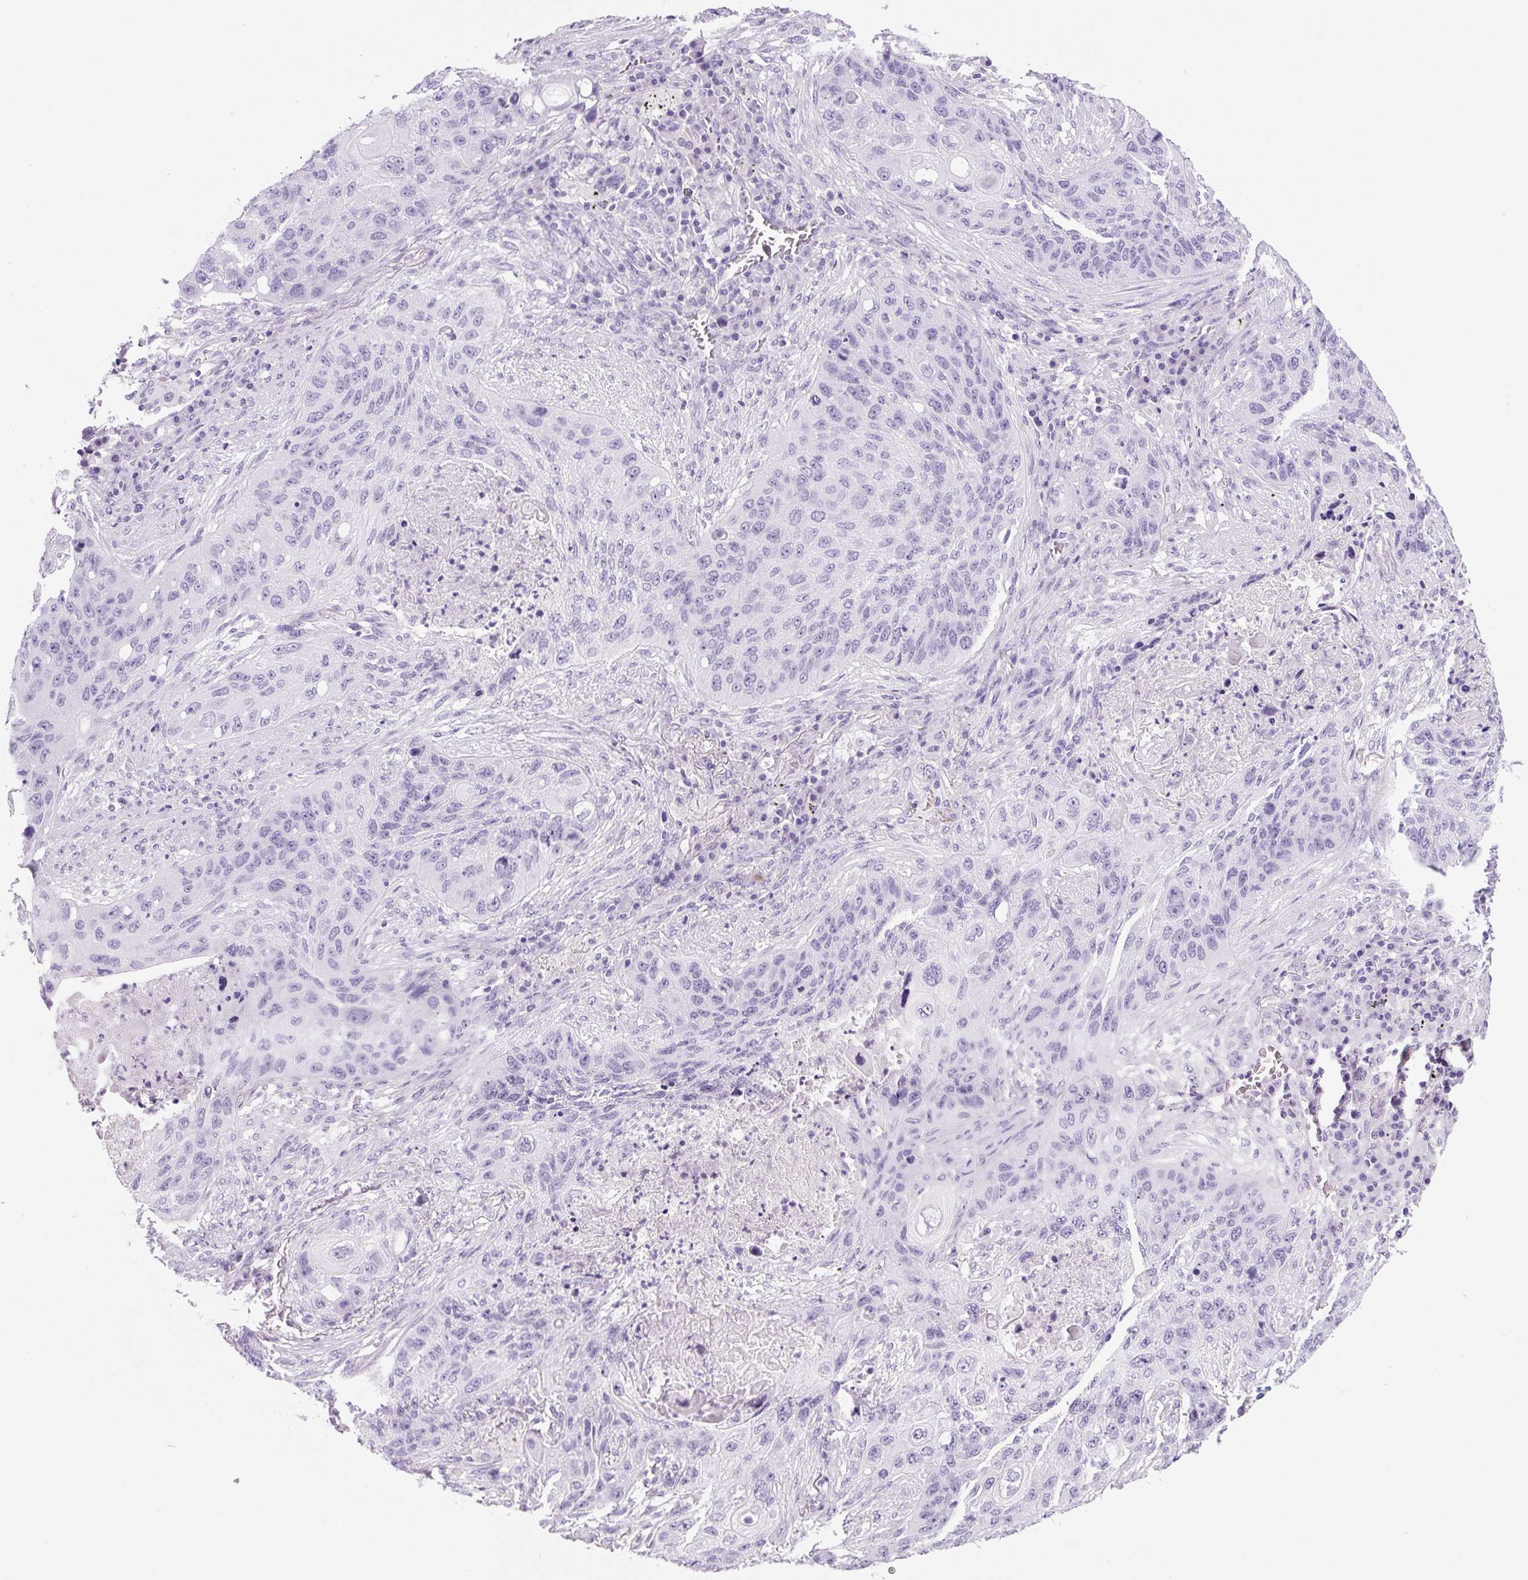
{"staining": {"intensity": "negative", "quantity": "none", "location": "none"}, "tissue": "lung cancer", "cell_type": "Tumor cells", "image_type": "cancer", "snomed": [{"axis": "morphology", "description": "Squamous cell carcinoma, NOS"}, {"axis": "topography", "description": "Lung"}], "caption": "DAB immunohistochemical staining of lung cancer (squamous cell carcinoma) displays no significant staining in tumor cells.", "gene": "PRRT1", "patient": {"sex": "female", "age": 63}}